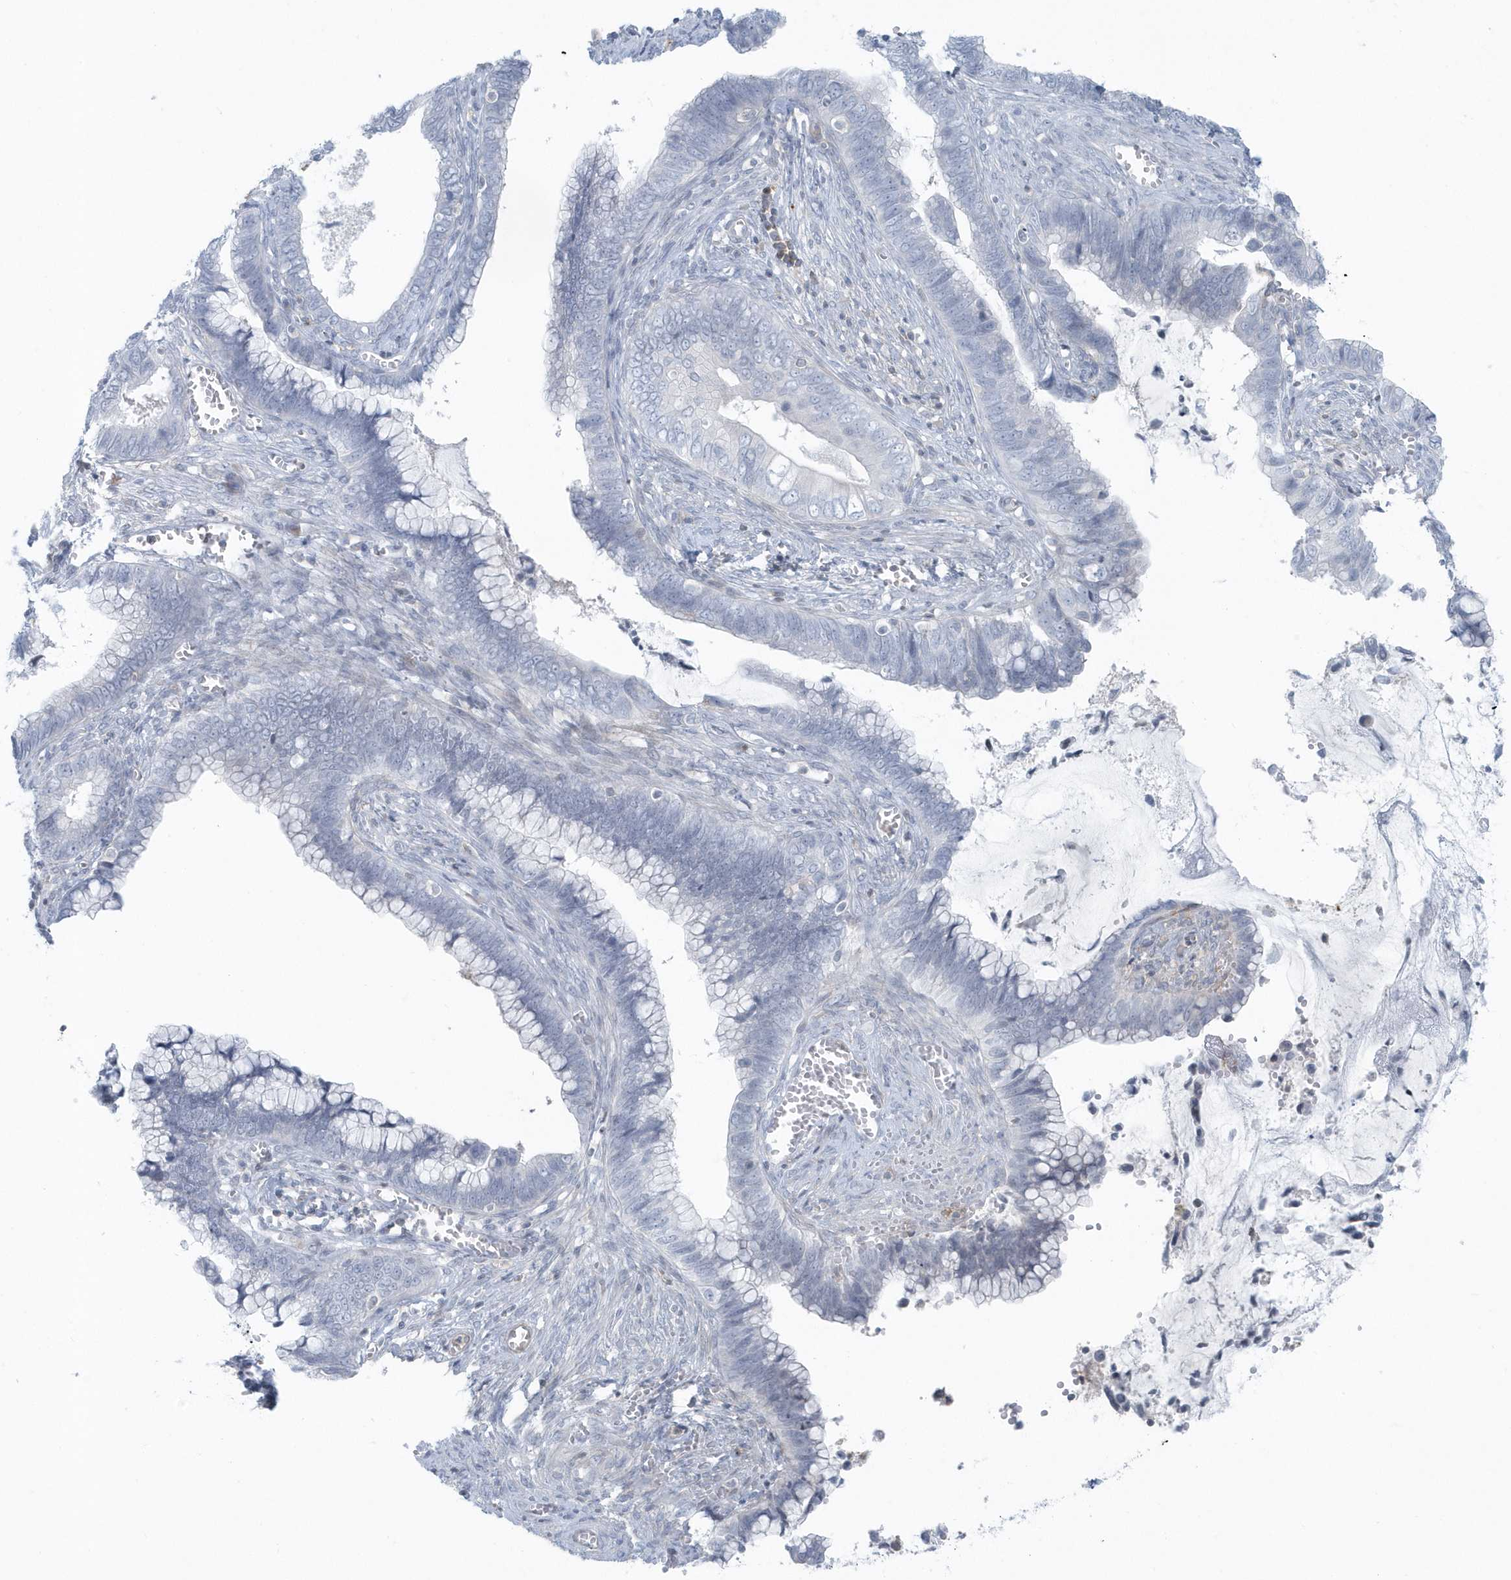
{"staining": {"intensity": "negative", "quantity": "none", "location": "none"}, "tissue": "cervical cancer", "cell_type": "Tumor cells", "image_type": "cancer", "snomed": [{"axis": "morphology", "description": "Adenocarcinoma, NOS"}, {"axis": "topography", "description": "Cervix"}], "caption": "Micrograph shows no significant protein positivity in tumor cells of cervical cancer.", "gene": "CACNB2", "patient": {"sex": "female", "age": 44}}